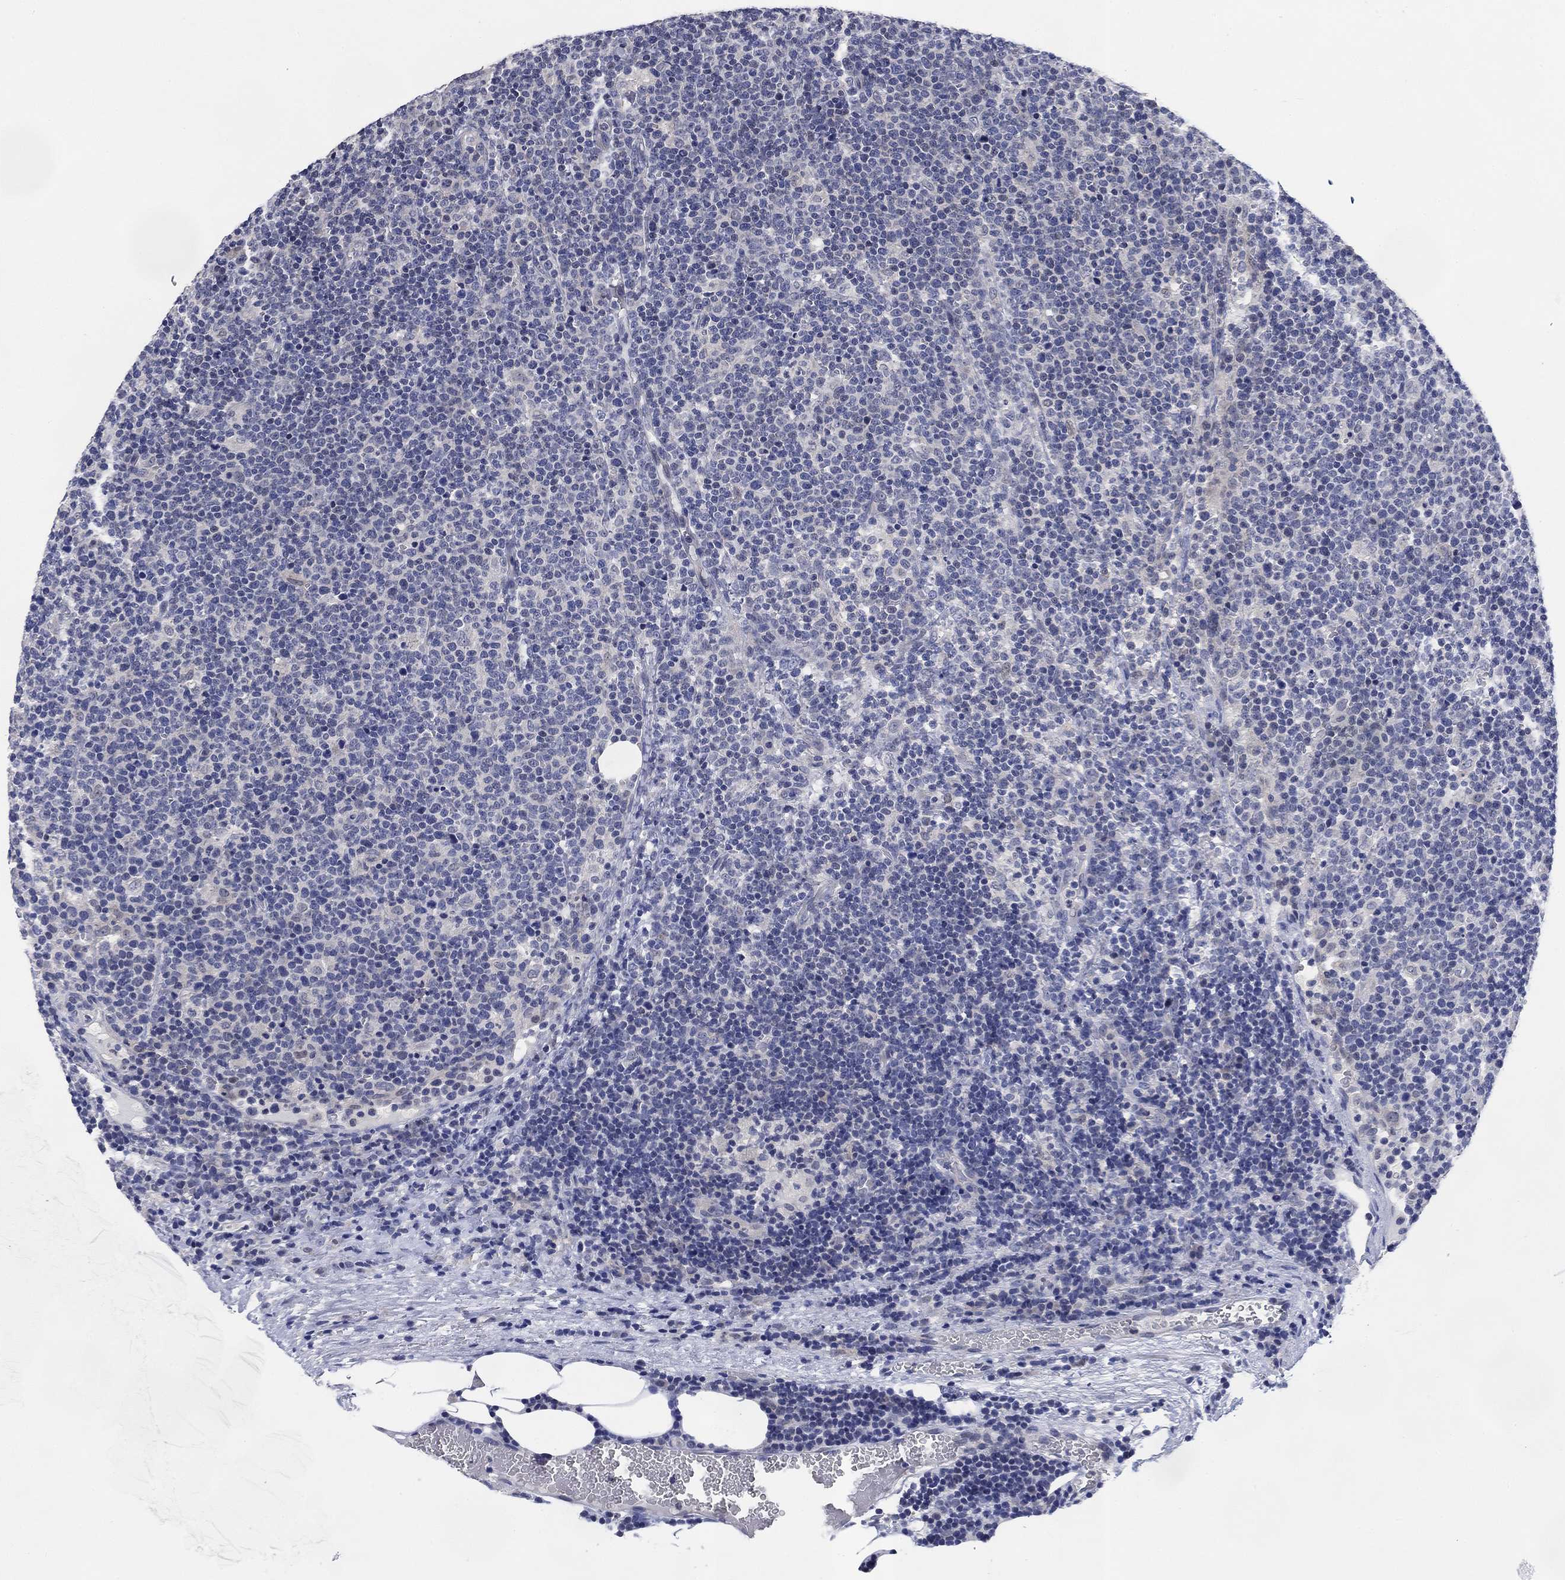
{"staining": {"intensity": "negative", "quantity": "none", "location": "none"}, "tissue": "lymphoma", "cell_type": "Tumor cells", "image_type": "cancer", "snomed": [{"axis": "morphology", "description": "Malignant lymphoma, non-Hodgkin's type, High grade"}, {"axis": "topography", "description": "Lymph node"}], "caption": "Tumor cells are negative for brown protein staining in lymphoma.", "gene": "DAZL", "patient": {"sex": "male", "age": 61}}